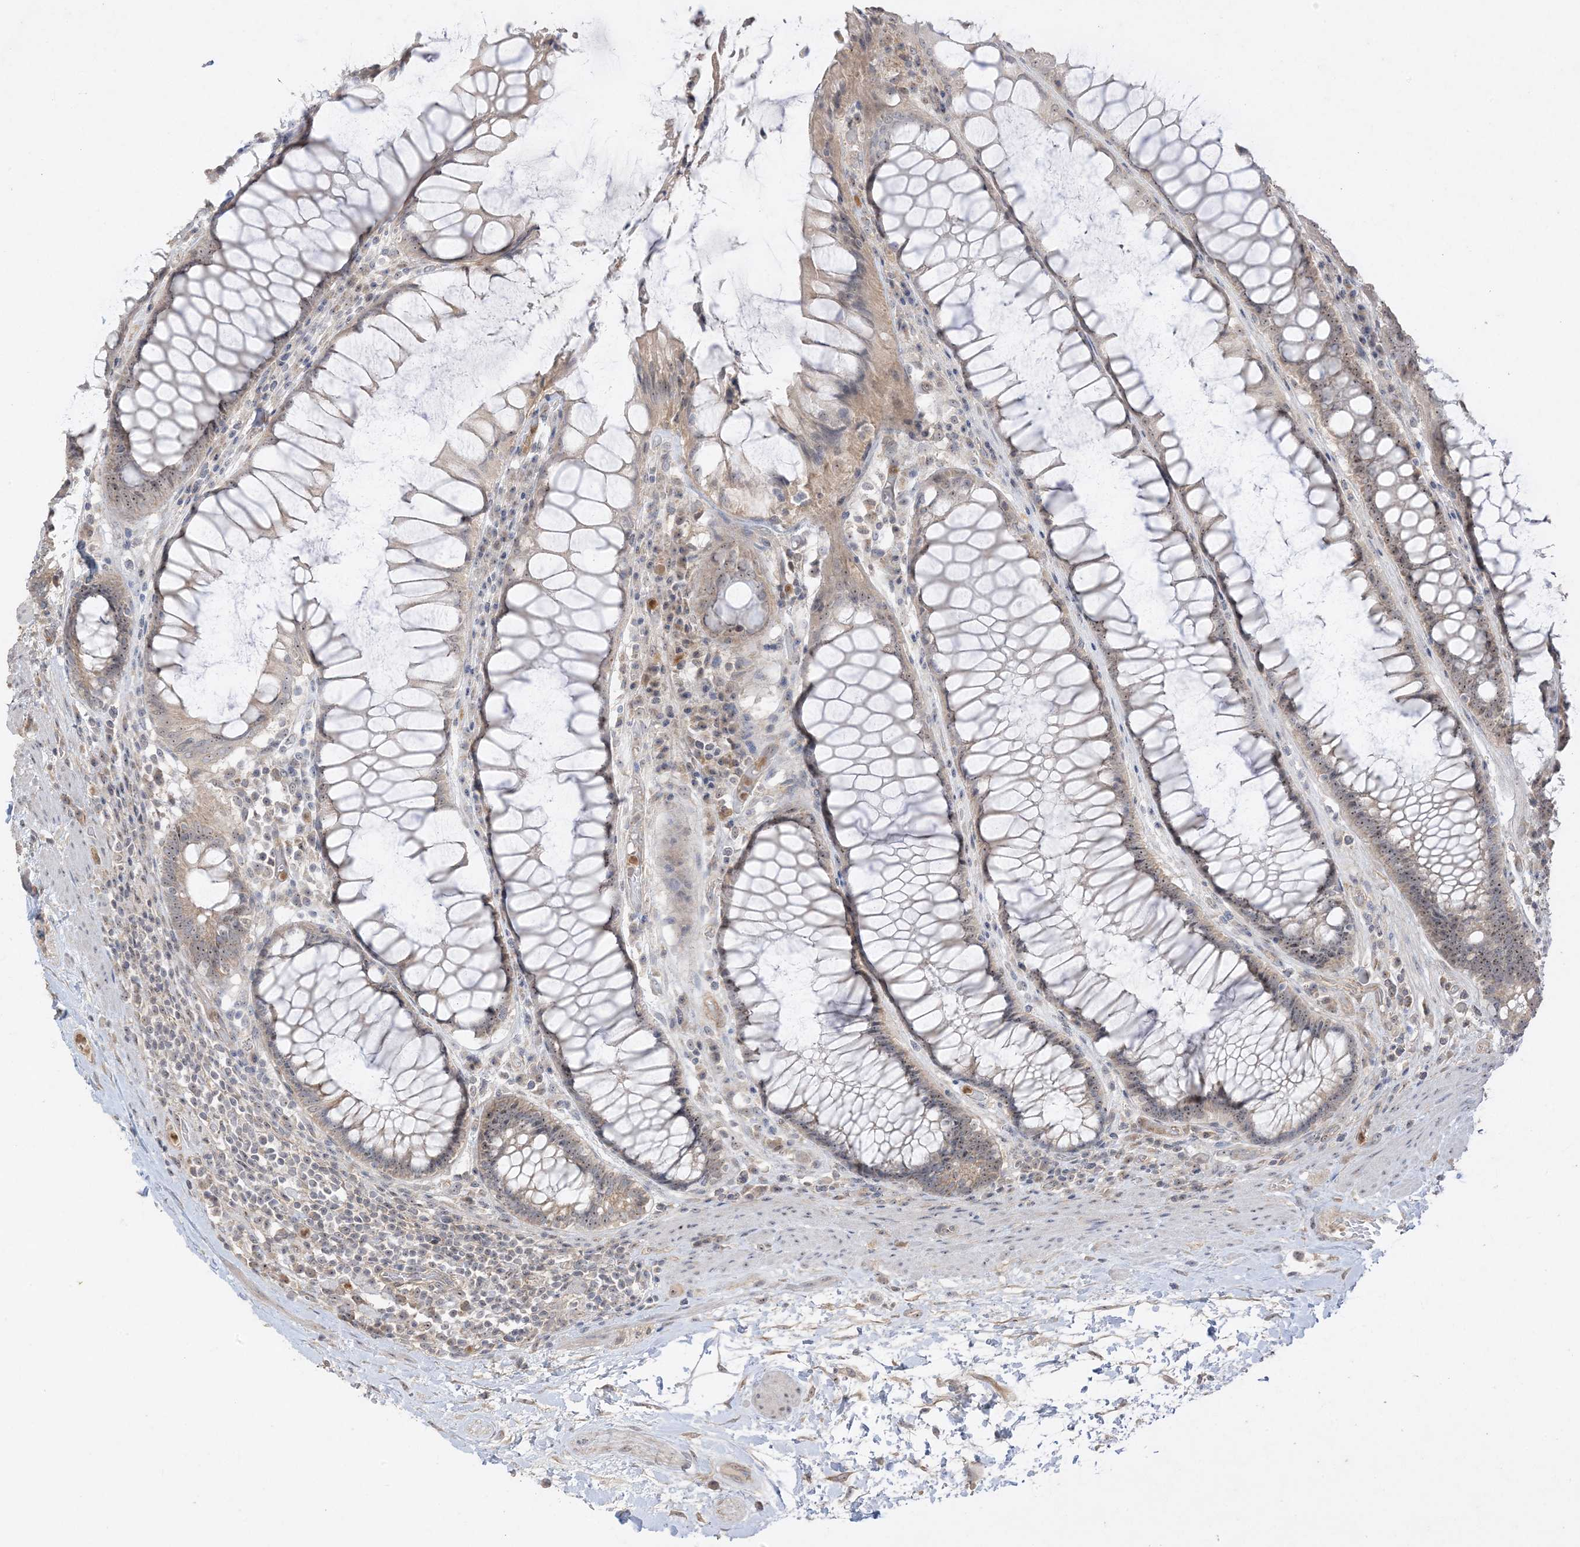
{"staining": {"intensity": "weak", "quantity": "25%-75%", "location": "nuclear"}, "tissue": "rectum", "cell_type": "Glandular cells", "image_type": "normal", "snomed": [{"axis": "morphology", "description": "Normal tissue, NOS"}, {"axis": "topography", "description": "Rectum"}], "caption": "The micrograph displays immunohistochemical staining of unremarkable rectum. There is weak nuclear staining is appreciated in approximately 25%-75% of glandular cells. (DAB (3,3'-diaminobenzidine) IHC, brown staining for protein, blue staining for nuclei).", "gene": "DDX18", "patient": {"sex": "male", "age": 64}}